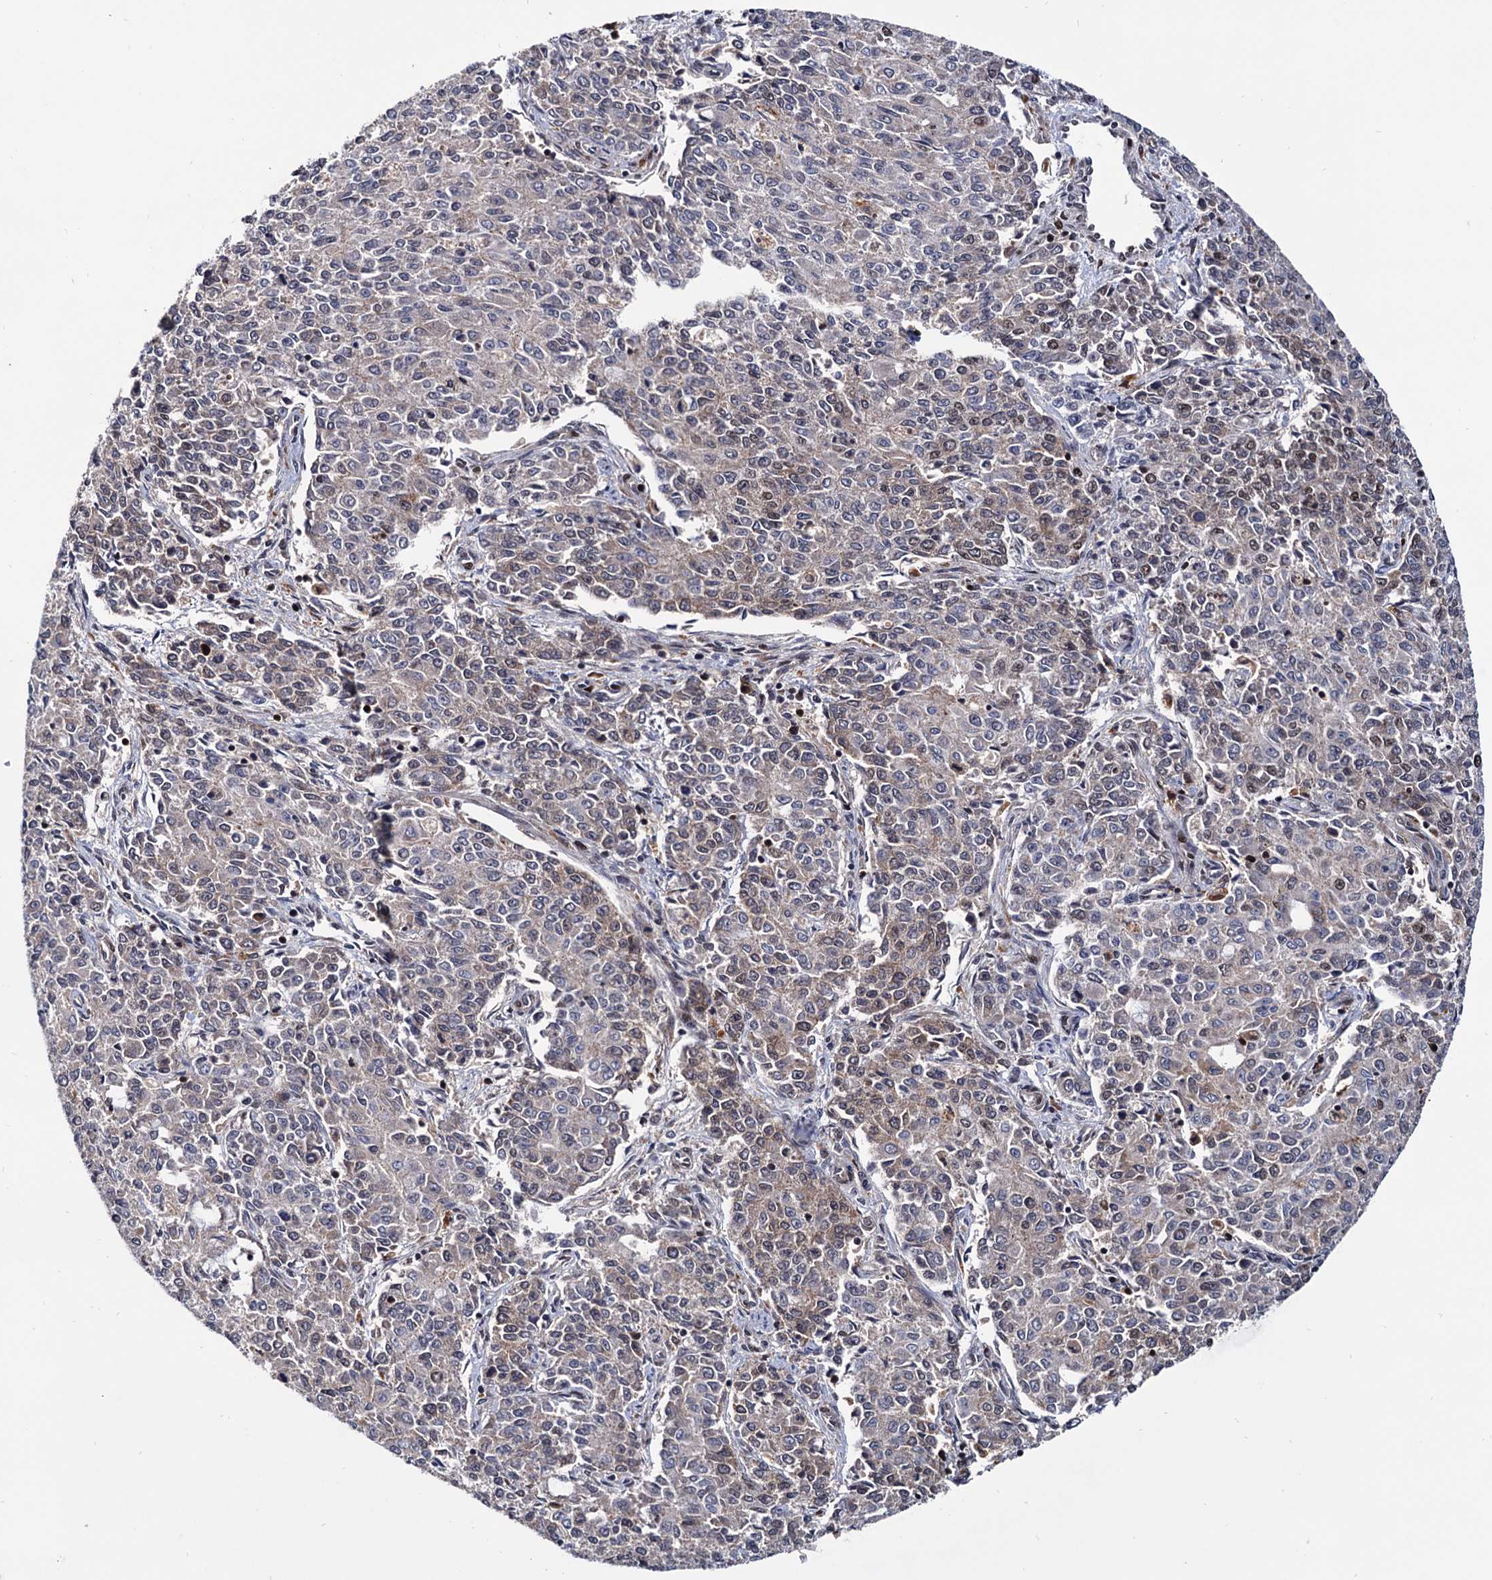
{"staining": {"intensity": "strong", "quantity": "25%-75%", "location": "nuclear"}, "tissue": "endometrial cancer", "cell_type": "Tumor cells", "image_type": "cancer", "snomed": [{"axis": "morphology", "description": "Adenocarcinoma, NOS"}, {"axis": "topography", "description": "Endometrium"}], "caption": "Endometrial cancer (adenocarcinoma) stained for a protein displays strong nuclear positivity in tumor cells. Using DAB (3,3'-diaminobenzidine) (brown) and hematoxylin (blue) stains, captured at high magnification using brightfield microscopy.", "gene": "RNASEH2B", "patient": {"sex": "female", "age": 50}}